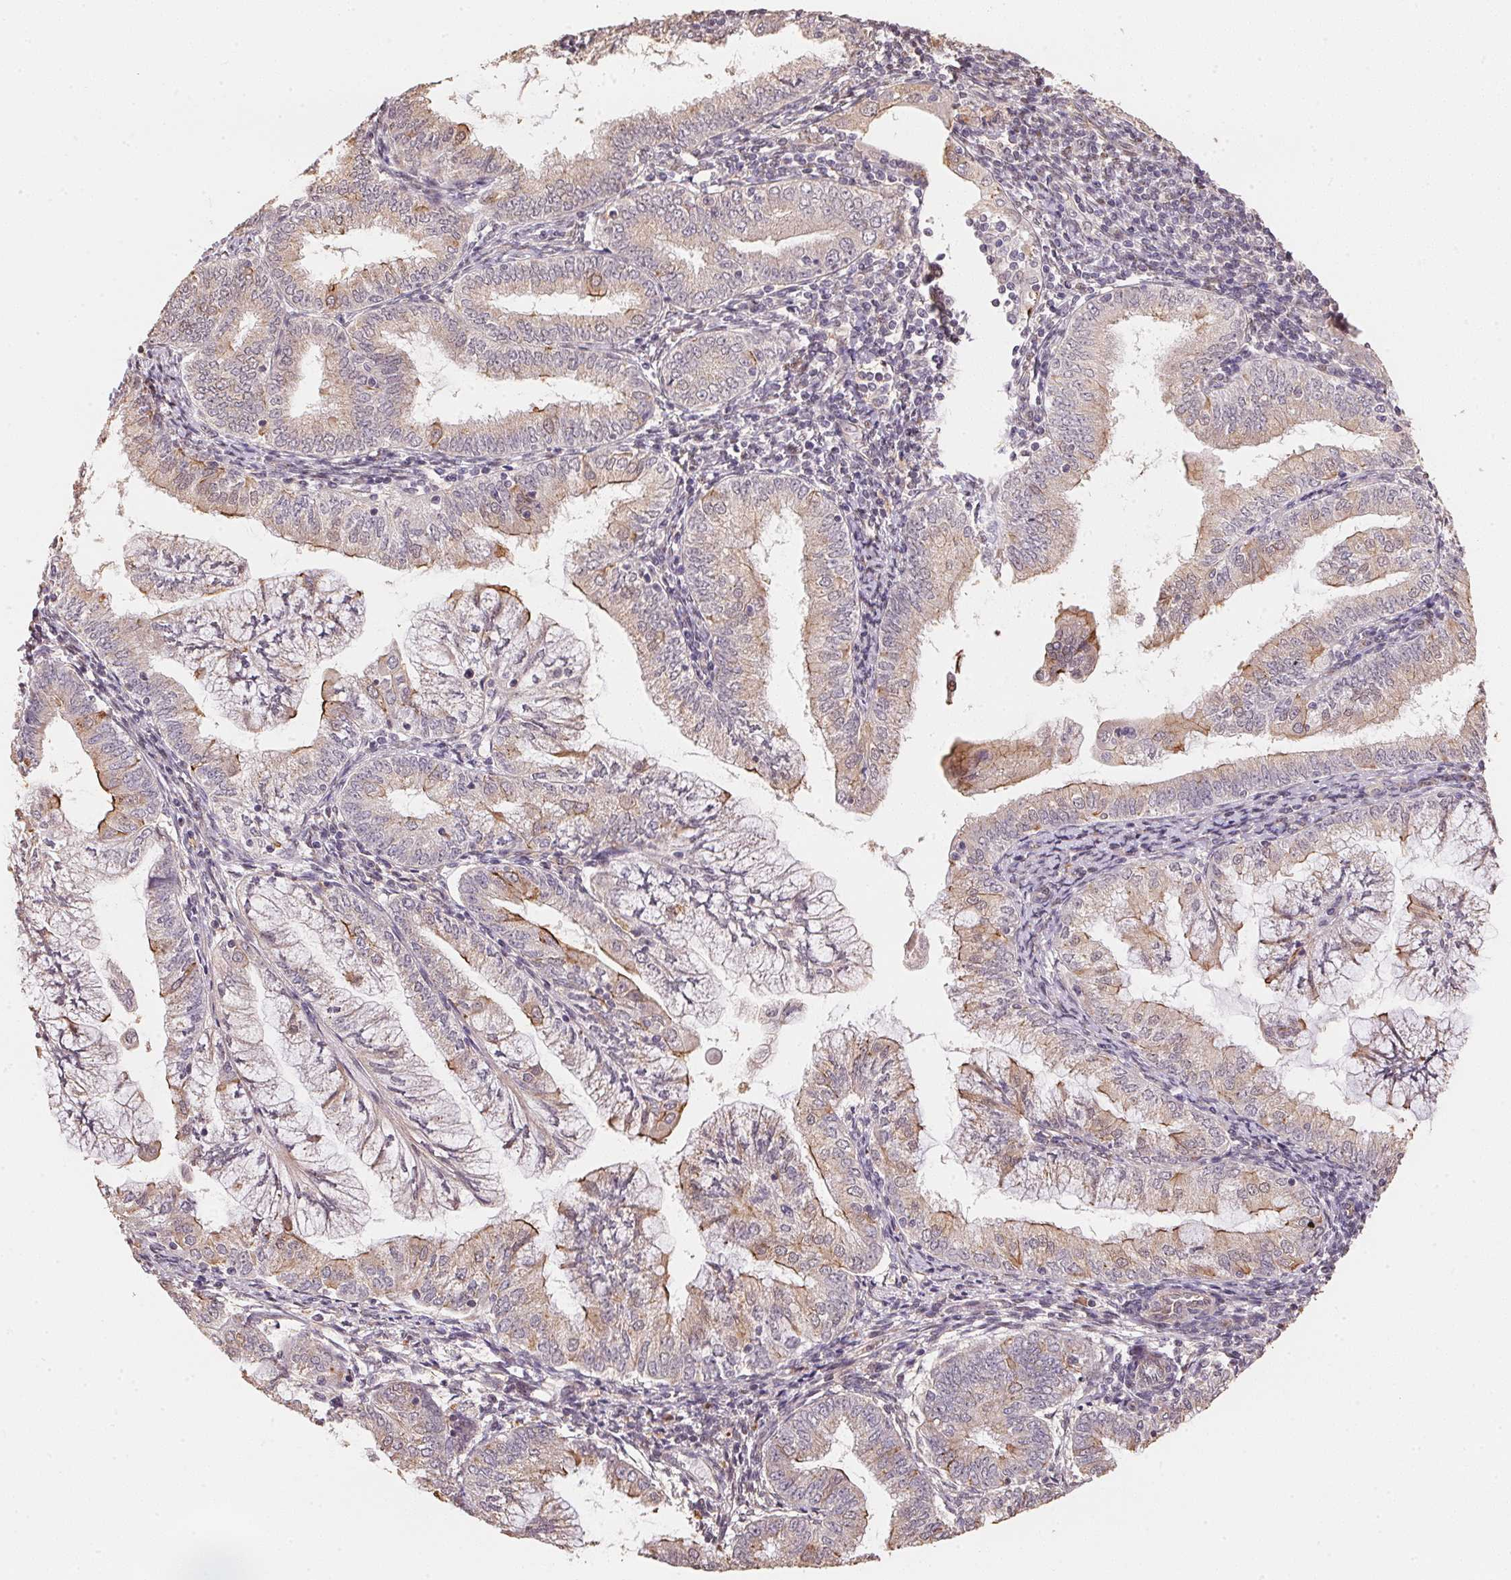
{"staining": {"intensity": "moderate", "quantity": "<25%", "location": "cytoplasmic/membranous"}, "tissue": "endometrial cancer", "cell_type": "Tumor cells", "image_type": "cancer", "snomed": [{"axis": "morphology", "description": "Adenocarcinoma, NOS"}, {"axis": "topography", "description": "Endometrium"}], "caption": "Moderate cytoplasmic/membranous staining for a protein is identified in approximately <25% of tumor cells of endometrial cancer (adenocarcinoma) using immunohistochemistry.", "gene": "TMEM222", "patient": {"sex": "female", "age": 55}}